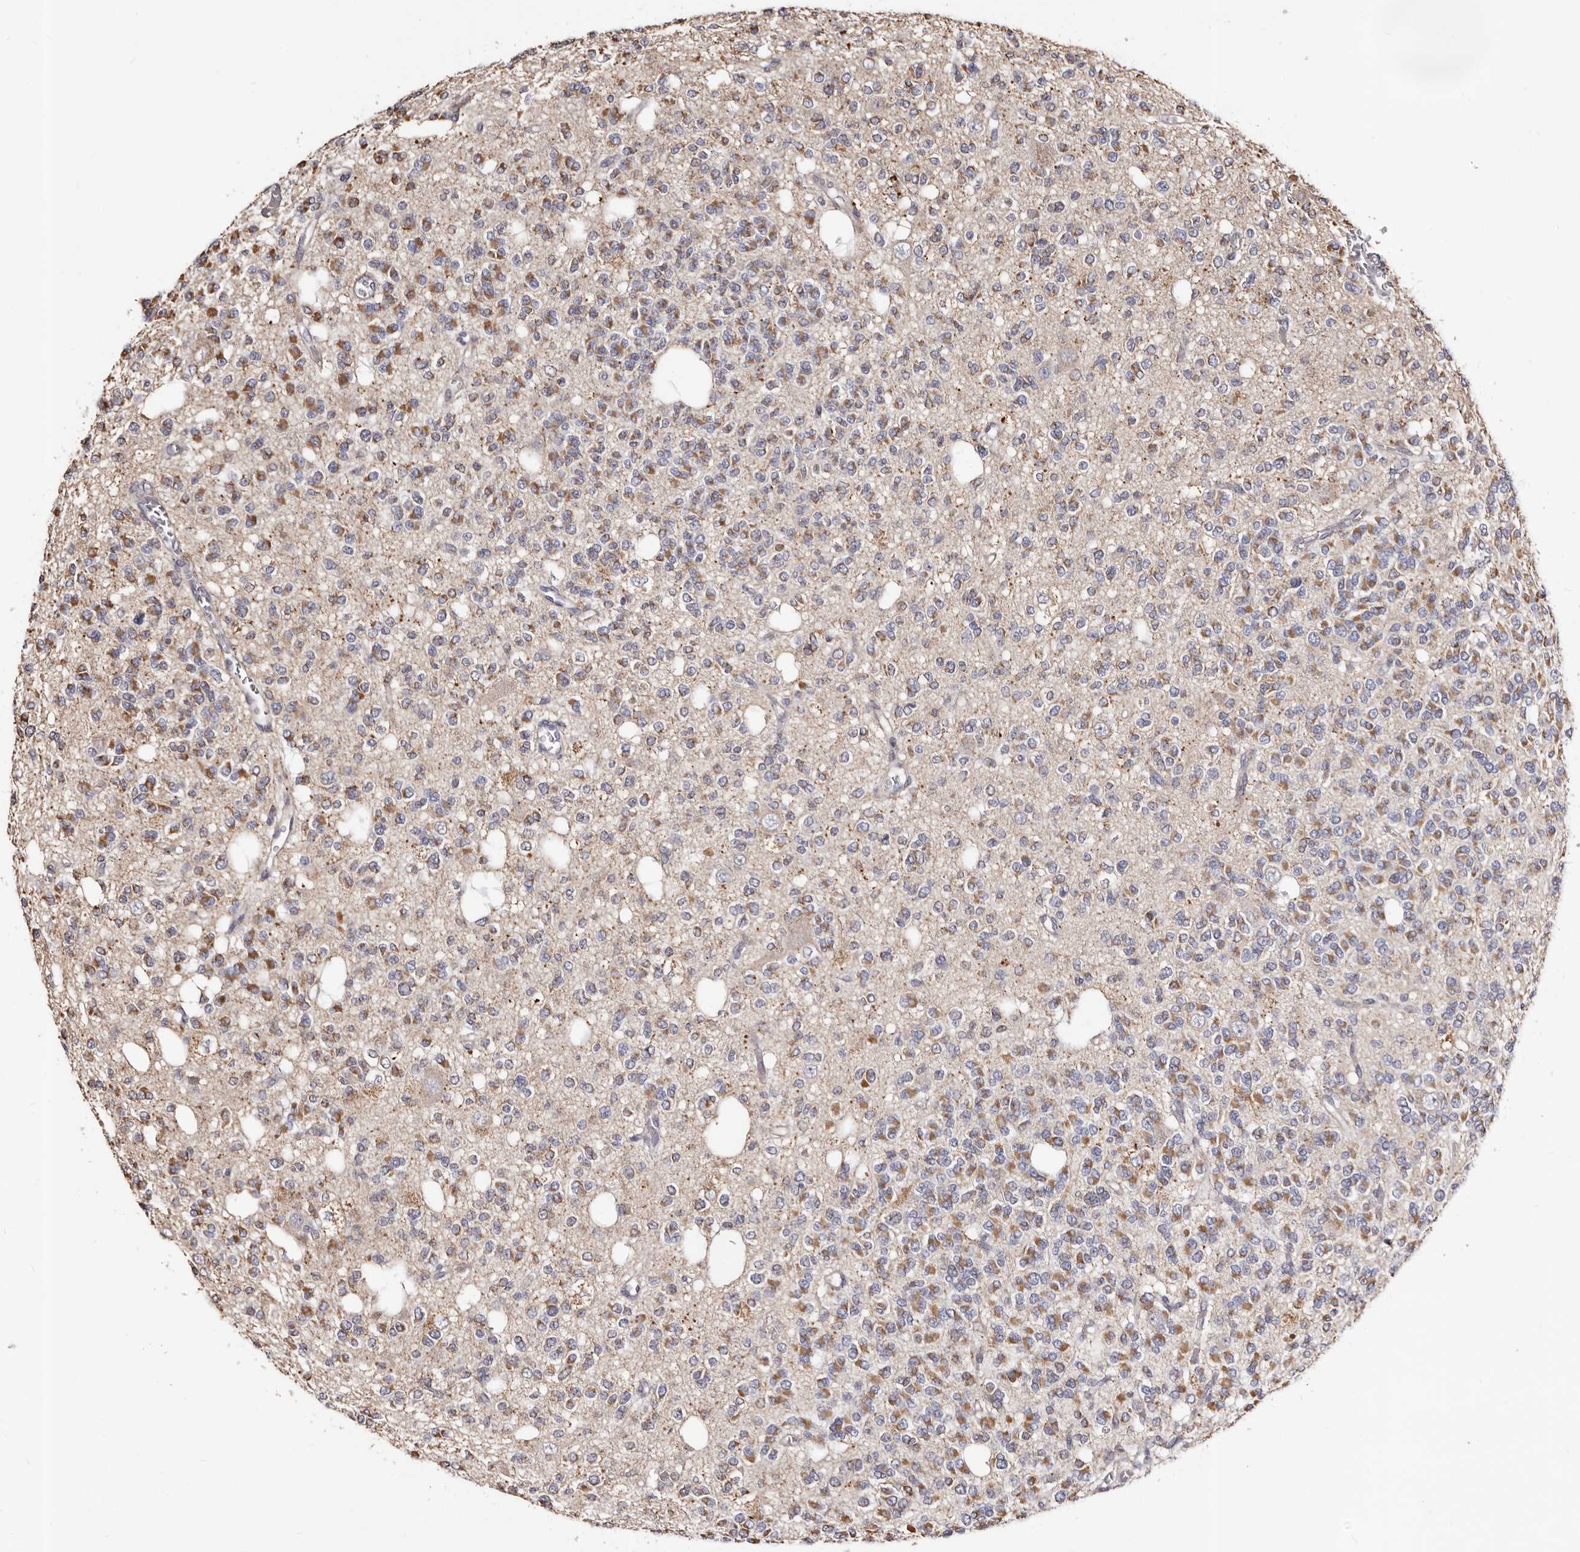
{"staining": {"intensity": "moderate", "quantity": "25%-75%", "location": "cytoplasmic/membranous"}, "tissue": "glioma", "cell_type": "Tumor cells", "image_type": "cancer", "snomed": [{"axis": "morphology", "description": "Glioma, malignant, Low grade"}, {"axis": "topography", "description": "Brain"}], "caption": "Protein expression analysis of human glioma reveals moderate cytoplasmic/membranous positivity in approximately 25%-75% of tumor cells.", "gene": "PTAFR", "patient": {"sex": "male", "age": 38}}